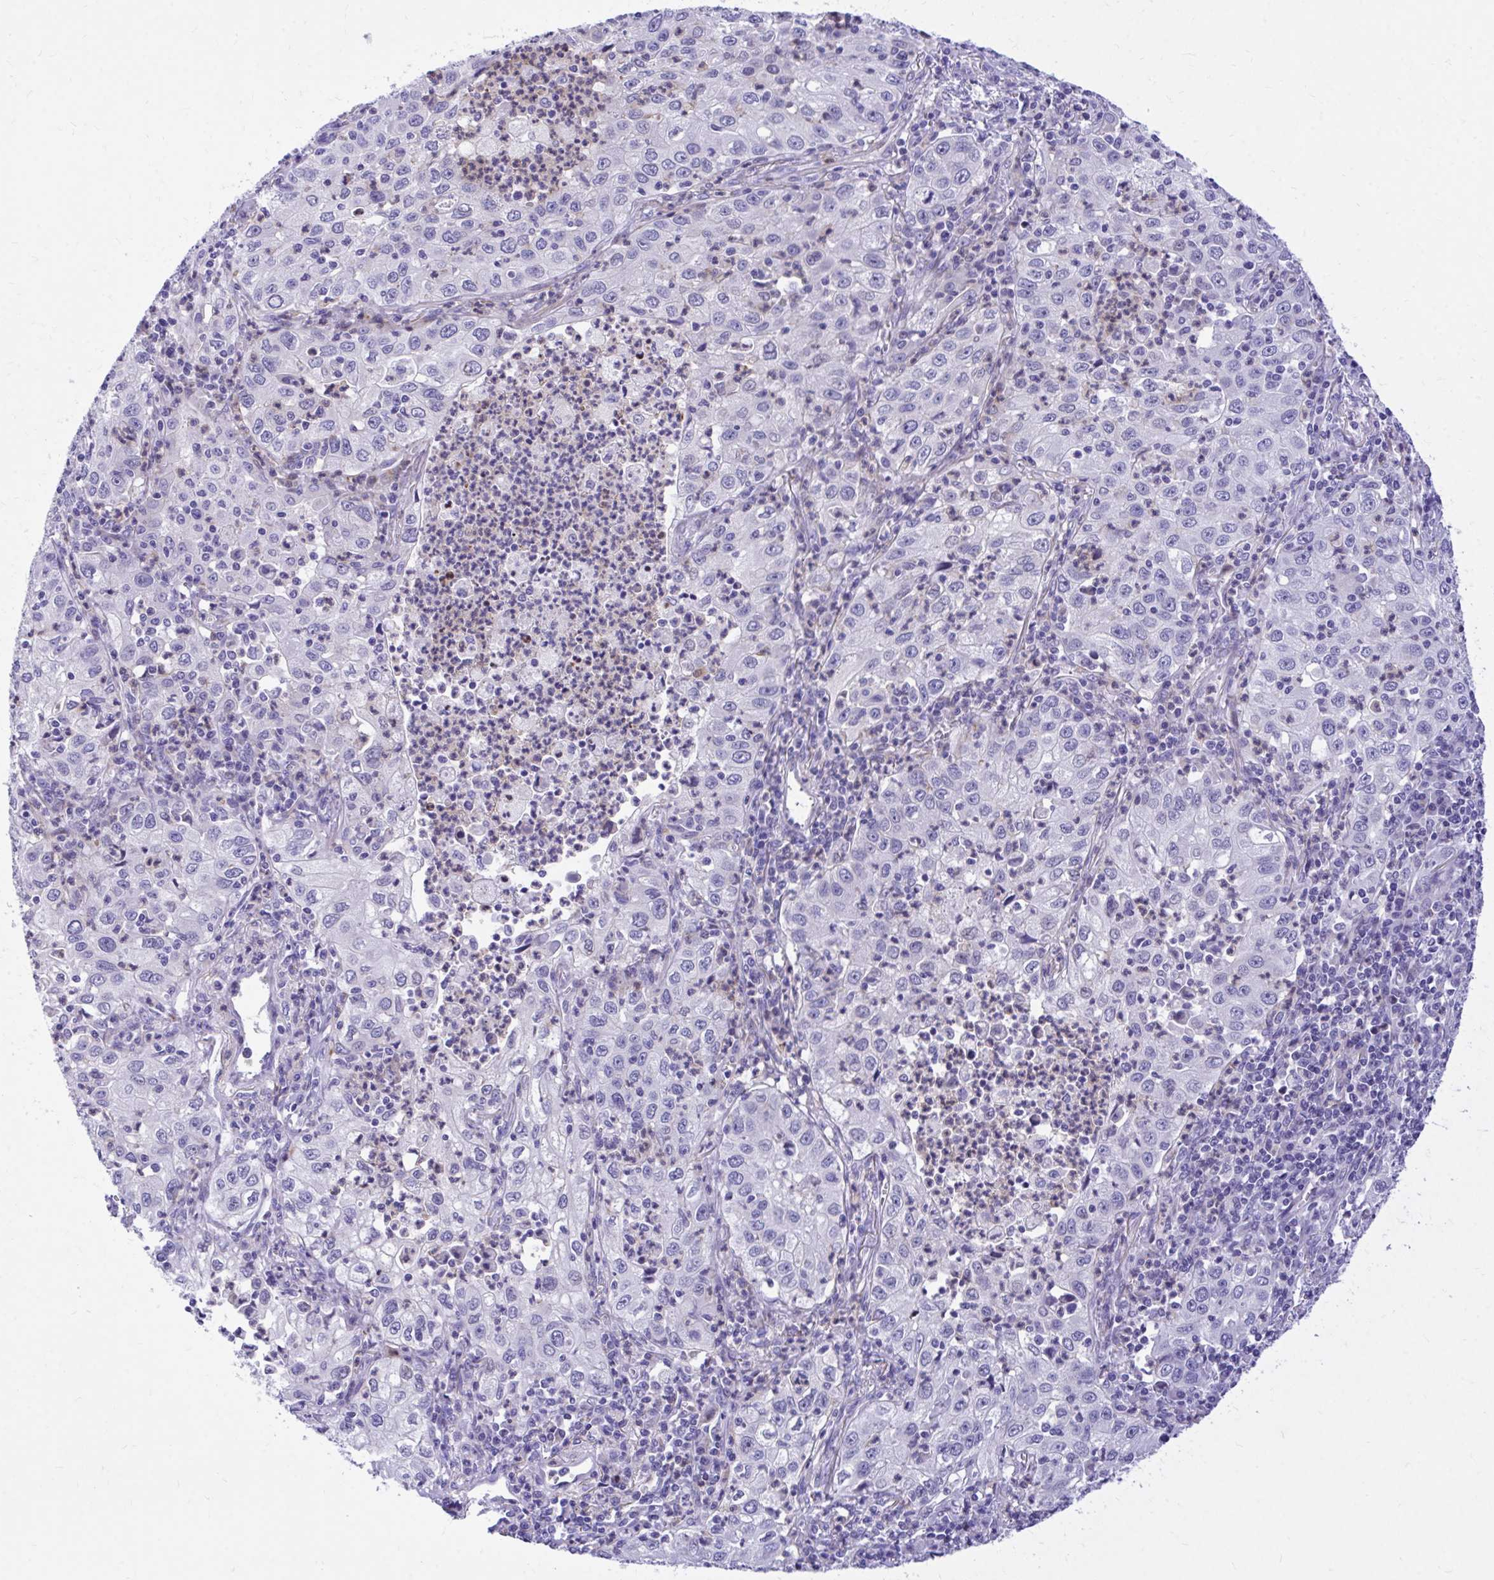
{"staining": {"intensity": "negative", "quantity": "none", "location": "none"}, "tissue": "lung cancer", "cell_type": "Tumor cells", "image_type": "cancer", "snomed": [{"axis": "morphology", "description": "Squamous cell carcinoma, NOS"}, {"axis": "topography", "description": "Lung"}], "caption": "Micrograph shows no significant protein positivity in tumor cells of lung cancer (squamous cell carcinoma).", "gene": "ADAMTSL1", "patient": {"sex": "male", "age": 71}}